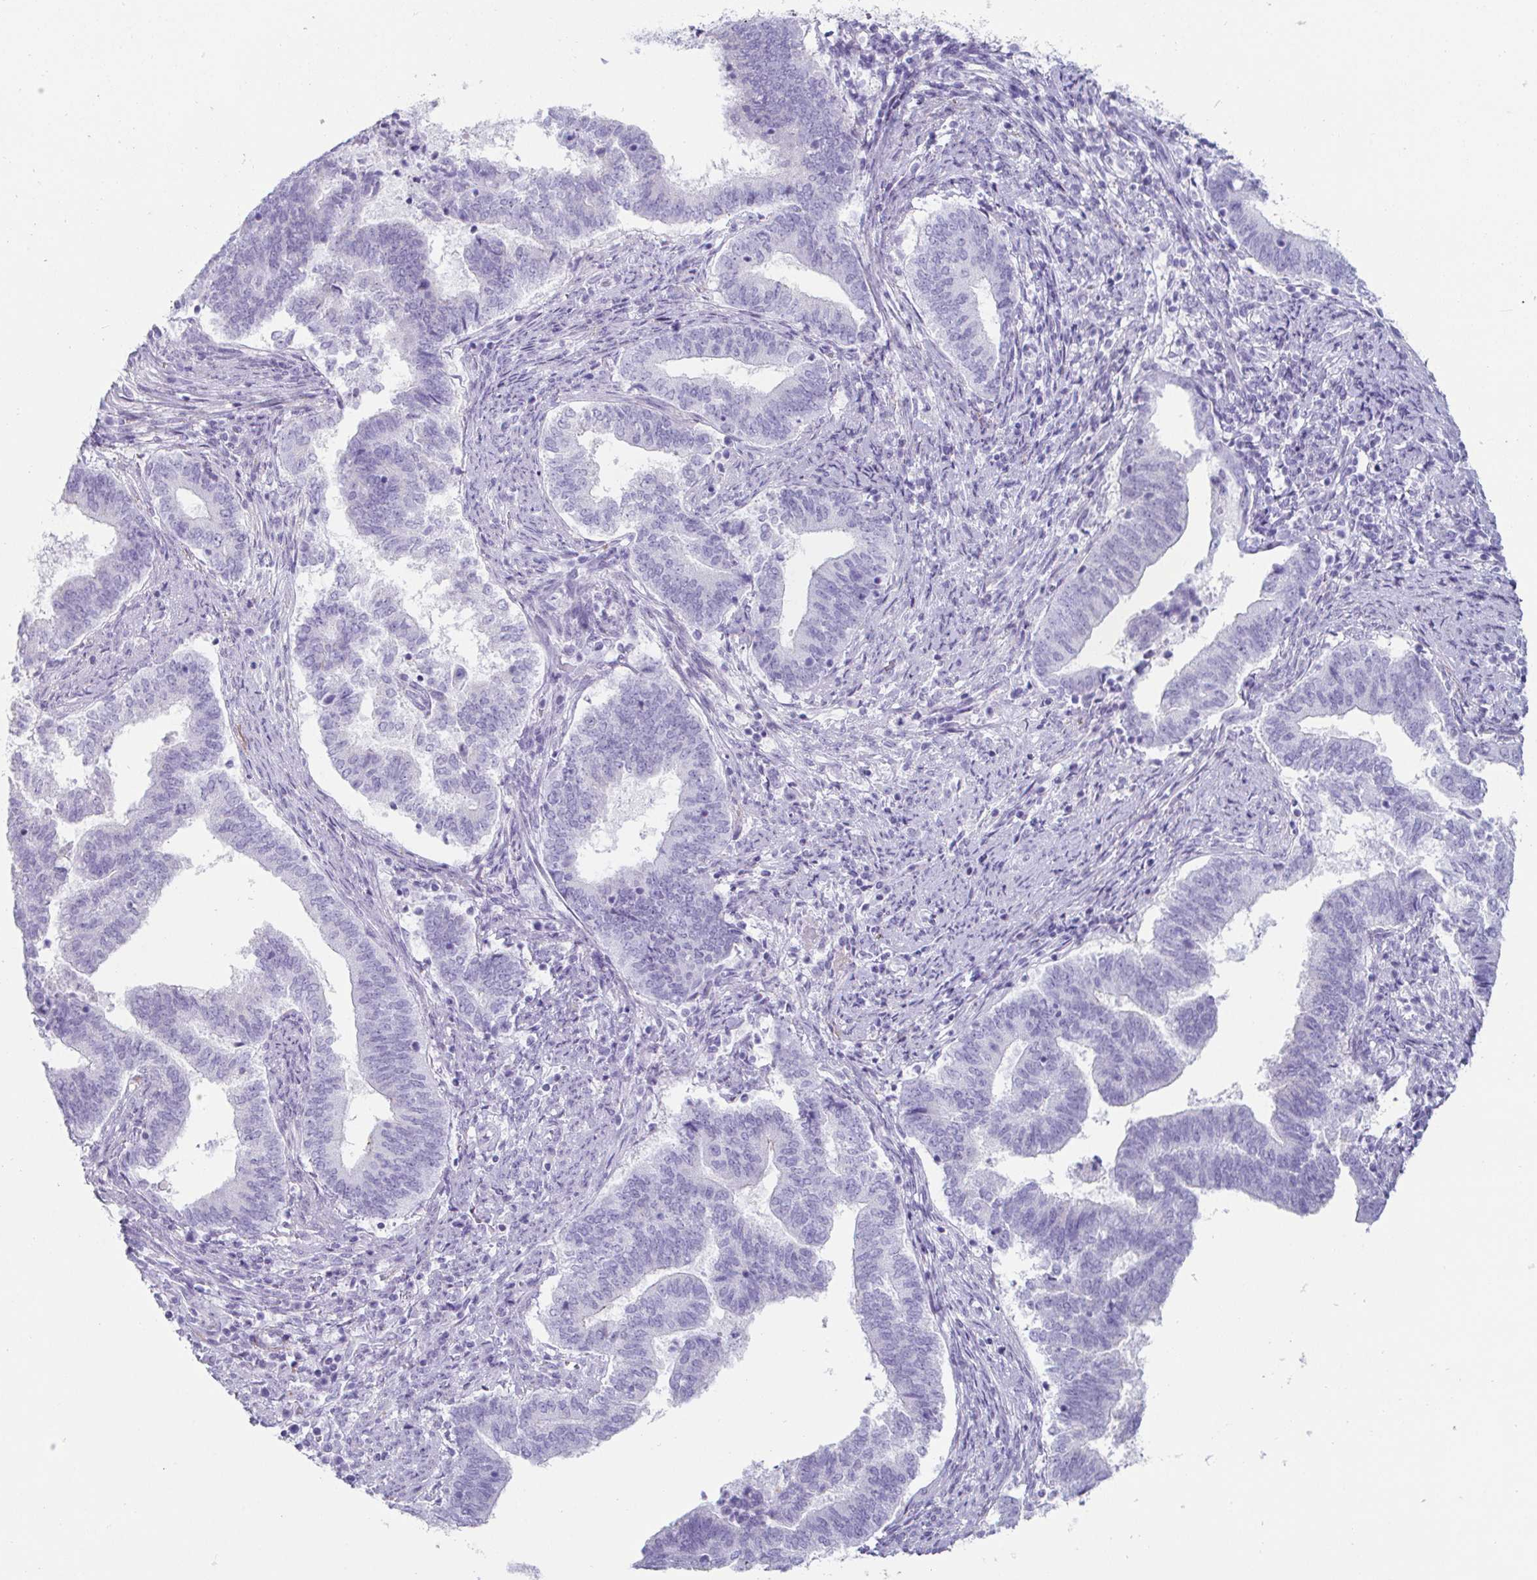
{"staining": {"intensity": "negative", "quantity": "none", "location": "none"}, "tissue": "endometrial cancer", "cell_type": "Tumor cells", "image_type": "cancer", "snomed": [{"axis": "morphology", "description": "Adenocarcinoma, NOS"}, {"axis": "topography", "description": "Endometrium"}], "caption": "High magnification brightfield microscopy of endometrial cancer (adenocarcinoma) stained with DAB (brown) and counterstained with hematoxylin (blue): tumor cells show no significant staining.", "gene": "CREG2", "patient": {"sex": "female", "age": 65}}